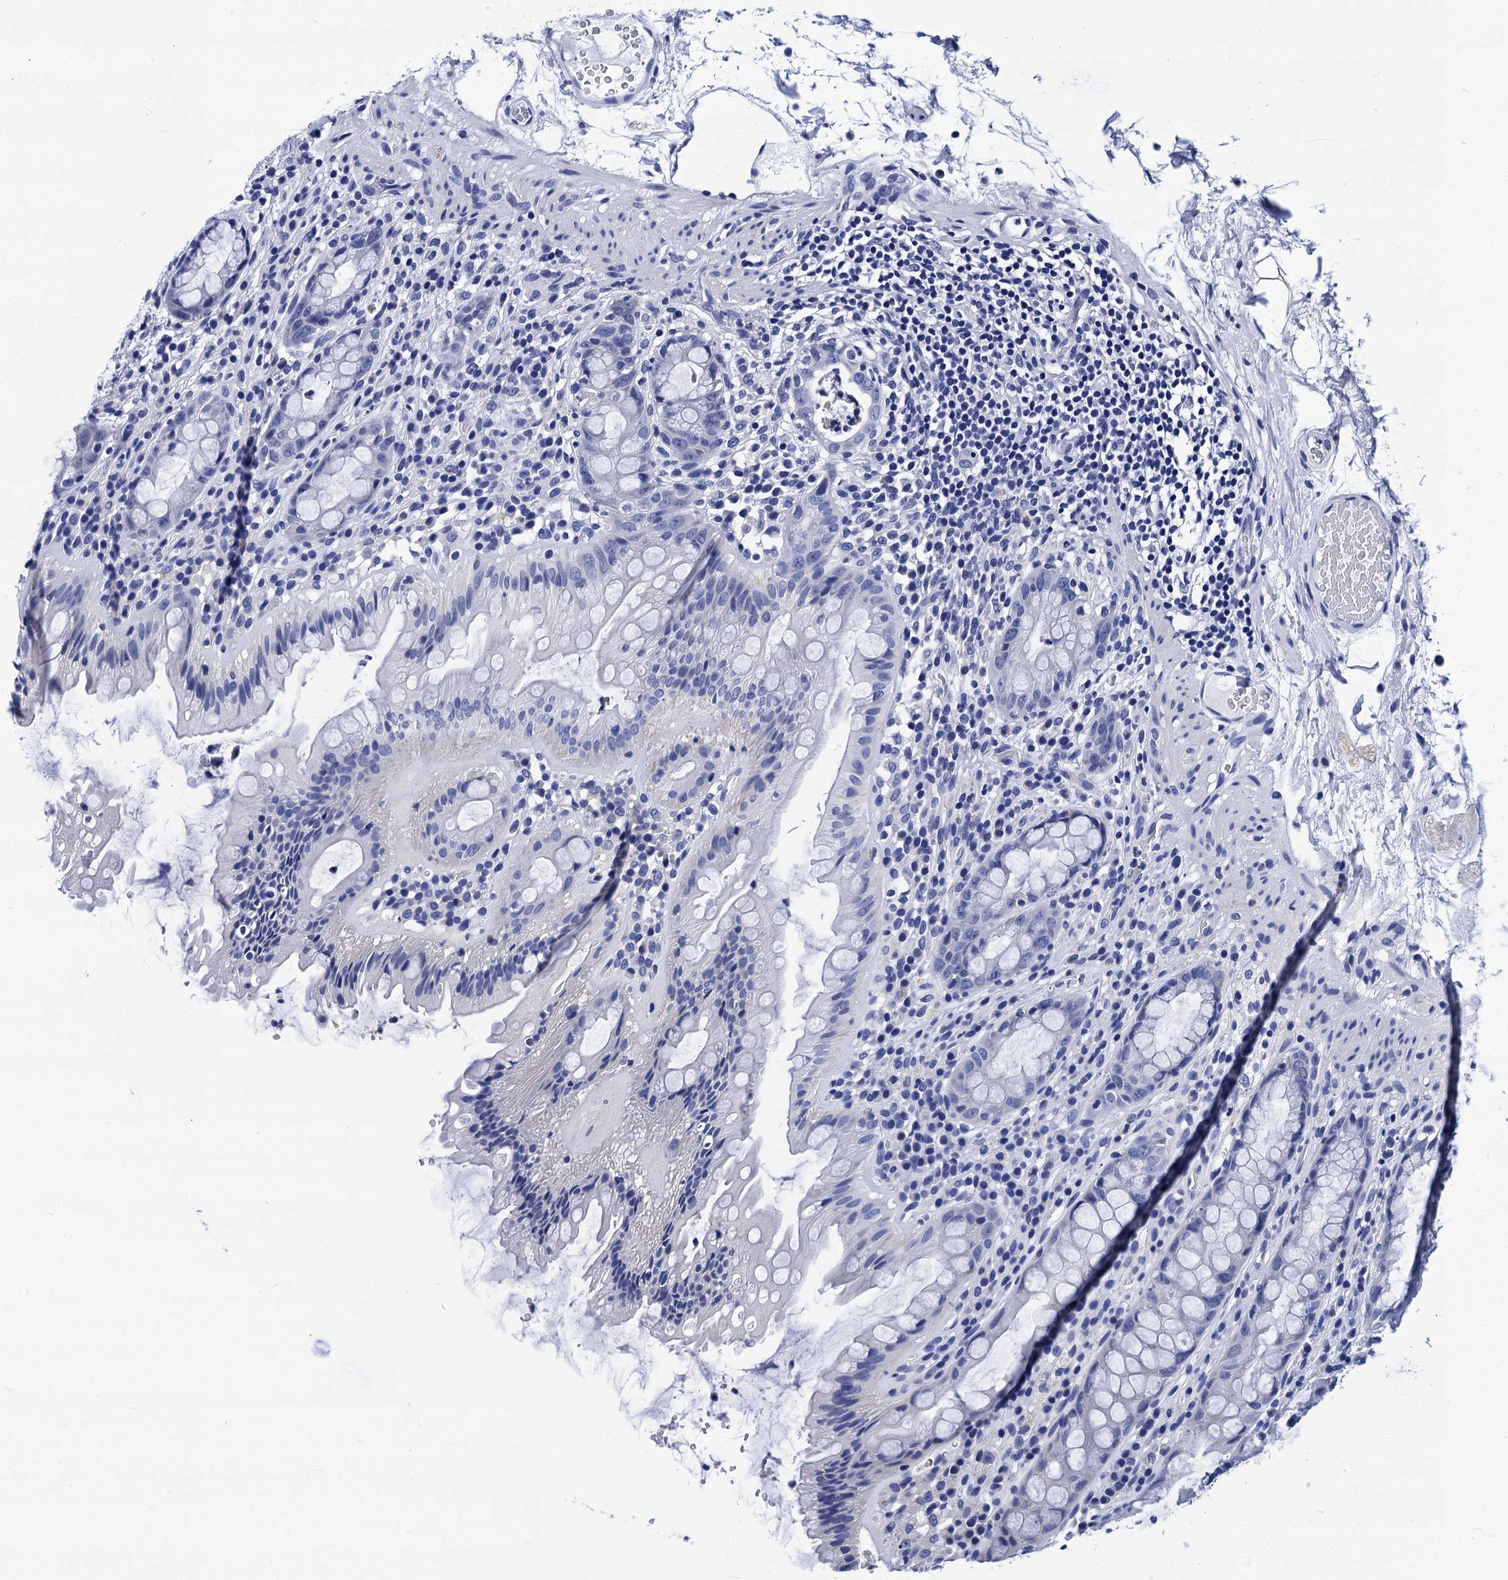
{"staining": {"intensity": "negative", "quantity": "none", "location": "none"}, "tissue": "rectum", "cell_type": "Glandular cells", "image_type": "normal", "snomed": [{"axis": "morphology", "description": "Normal tissue, NOS"}, {"axis": "topography", "description": "Rectum"}], "caption": "Immunohistochemical staining of benign human rectum shows no significant expression in glandular cells.", "gene": "MYBPC3", "patient": {"sex": "female", "age": 57}}